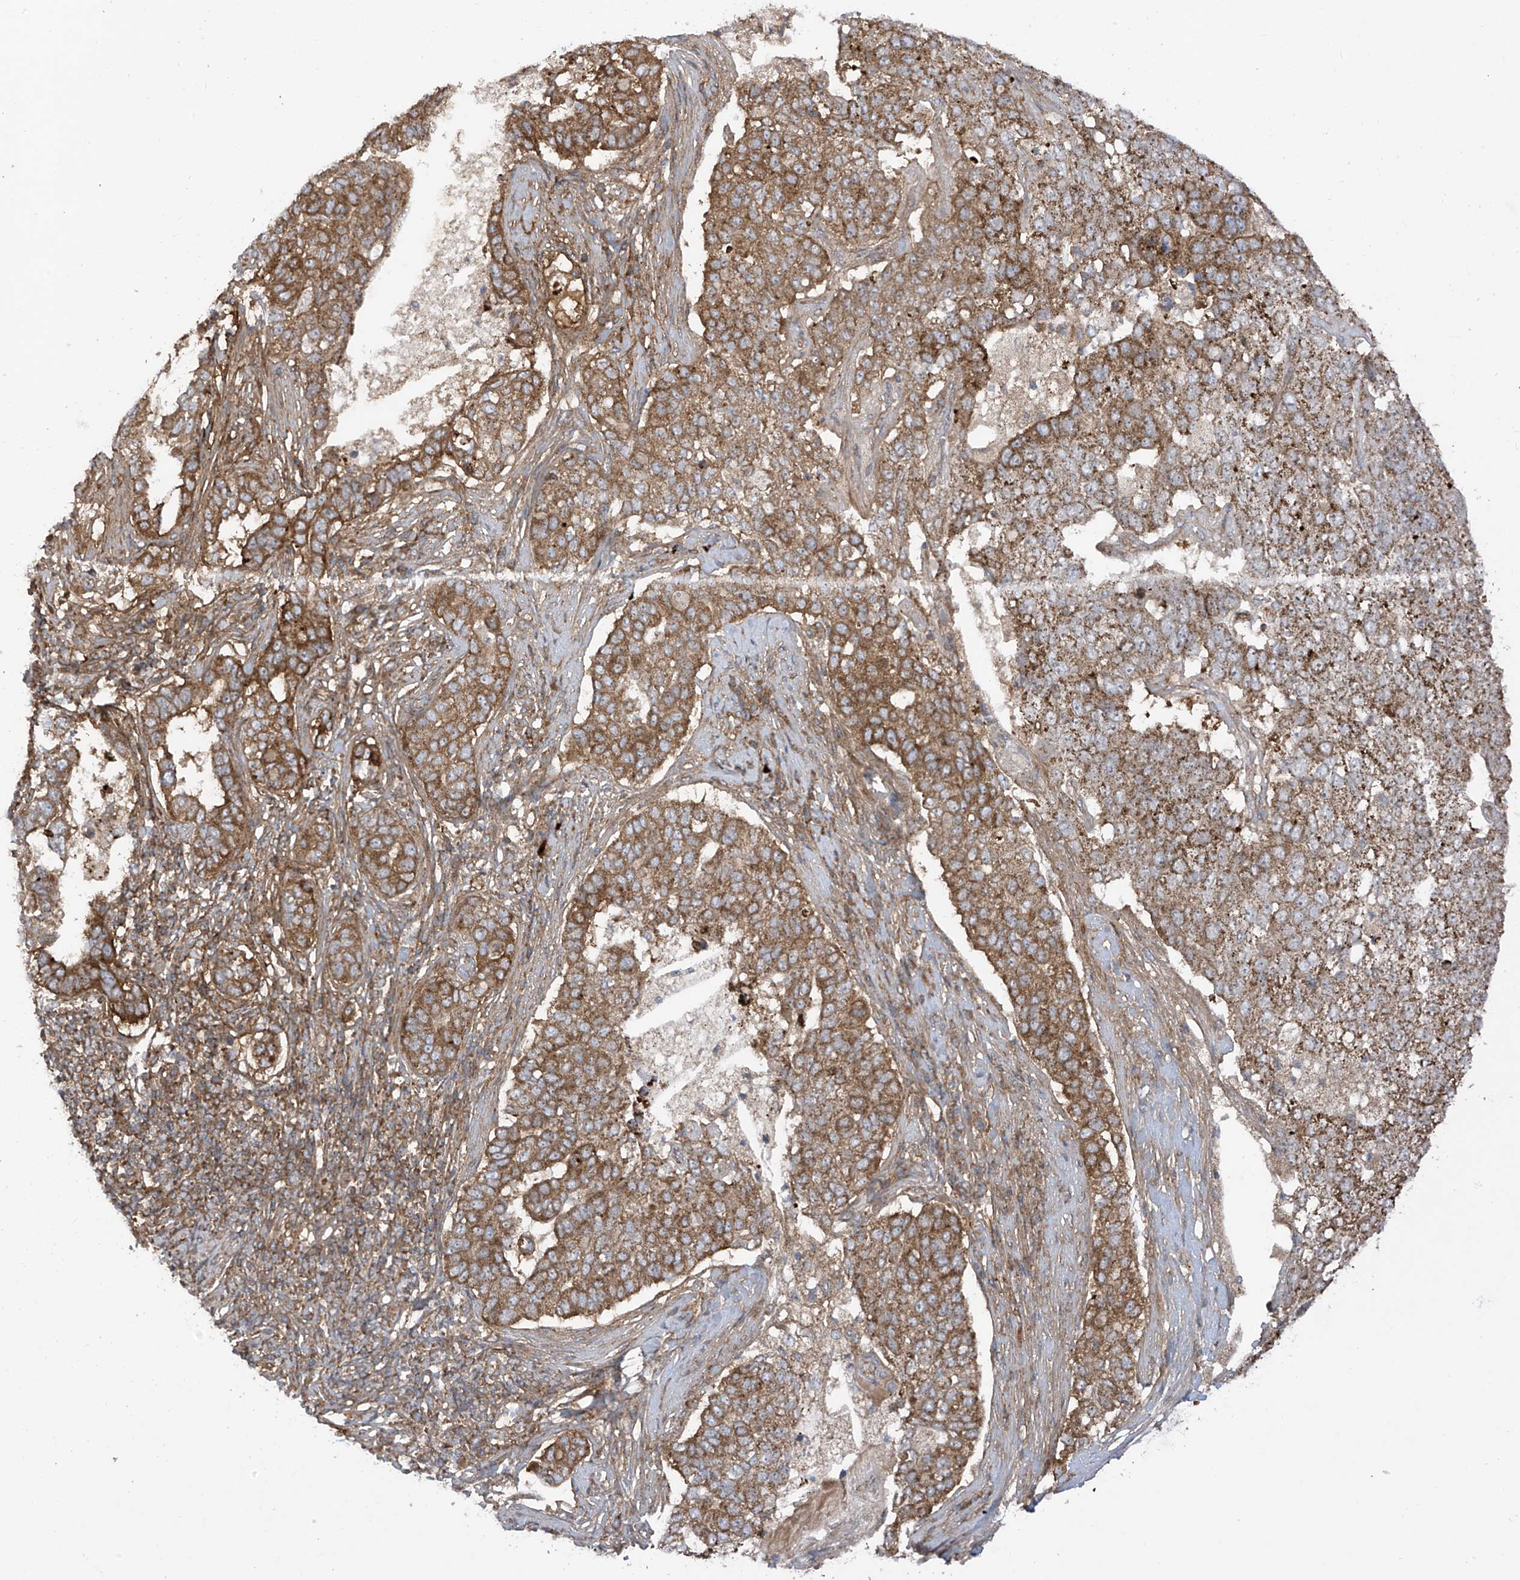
{"staining": {"intensity": "moderate", "quantity": ">75%", "location": "cytoplasmic/membranous"}, "tissue": "pancreatic cancer", "cell_type": "Tumor cells", "image_type": "cancer", "snomed": [{"axis": "morphology", "description": "Adenocarcinoma, NOS"}, {"axis": "topography", "description": "Pancreas"}], "caption": "Pancreatic cancer stained for a protein (brown) reveals moderate cytoplasmic/membranous positive expression in about >75% of tumor cells.", "gene": "REPS1", "patient": {"sex": "female", "age": 61}}